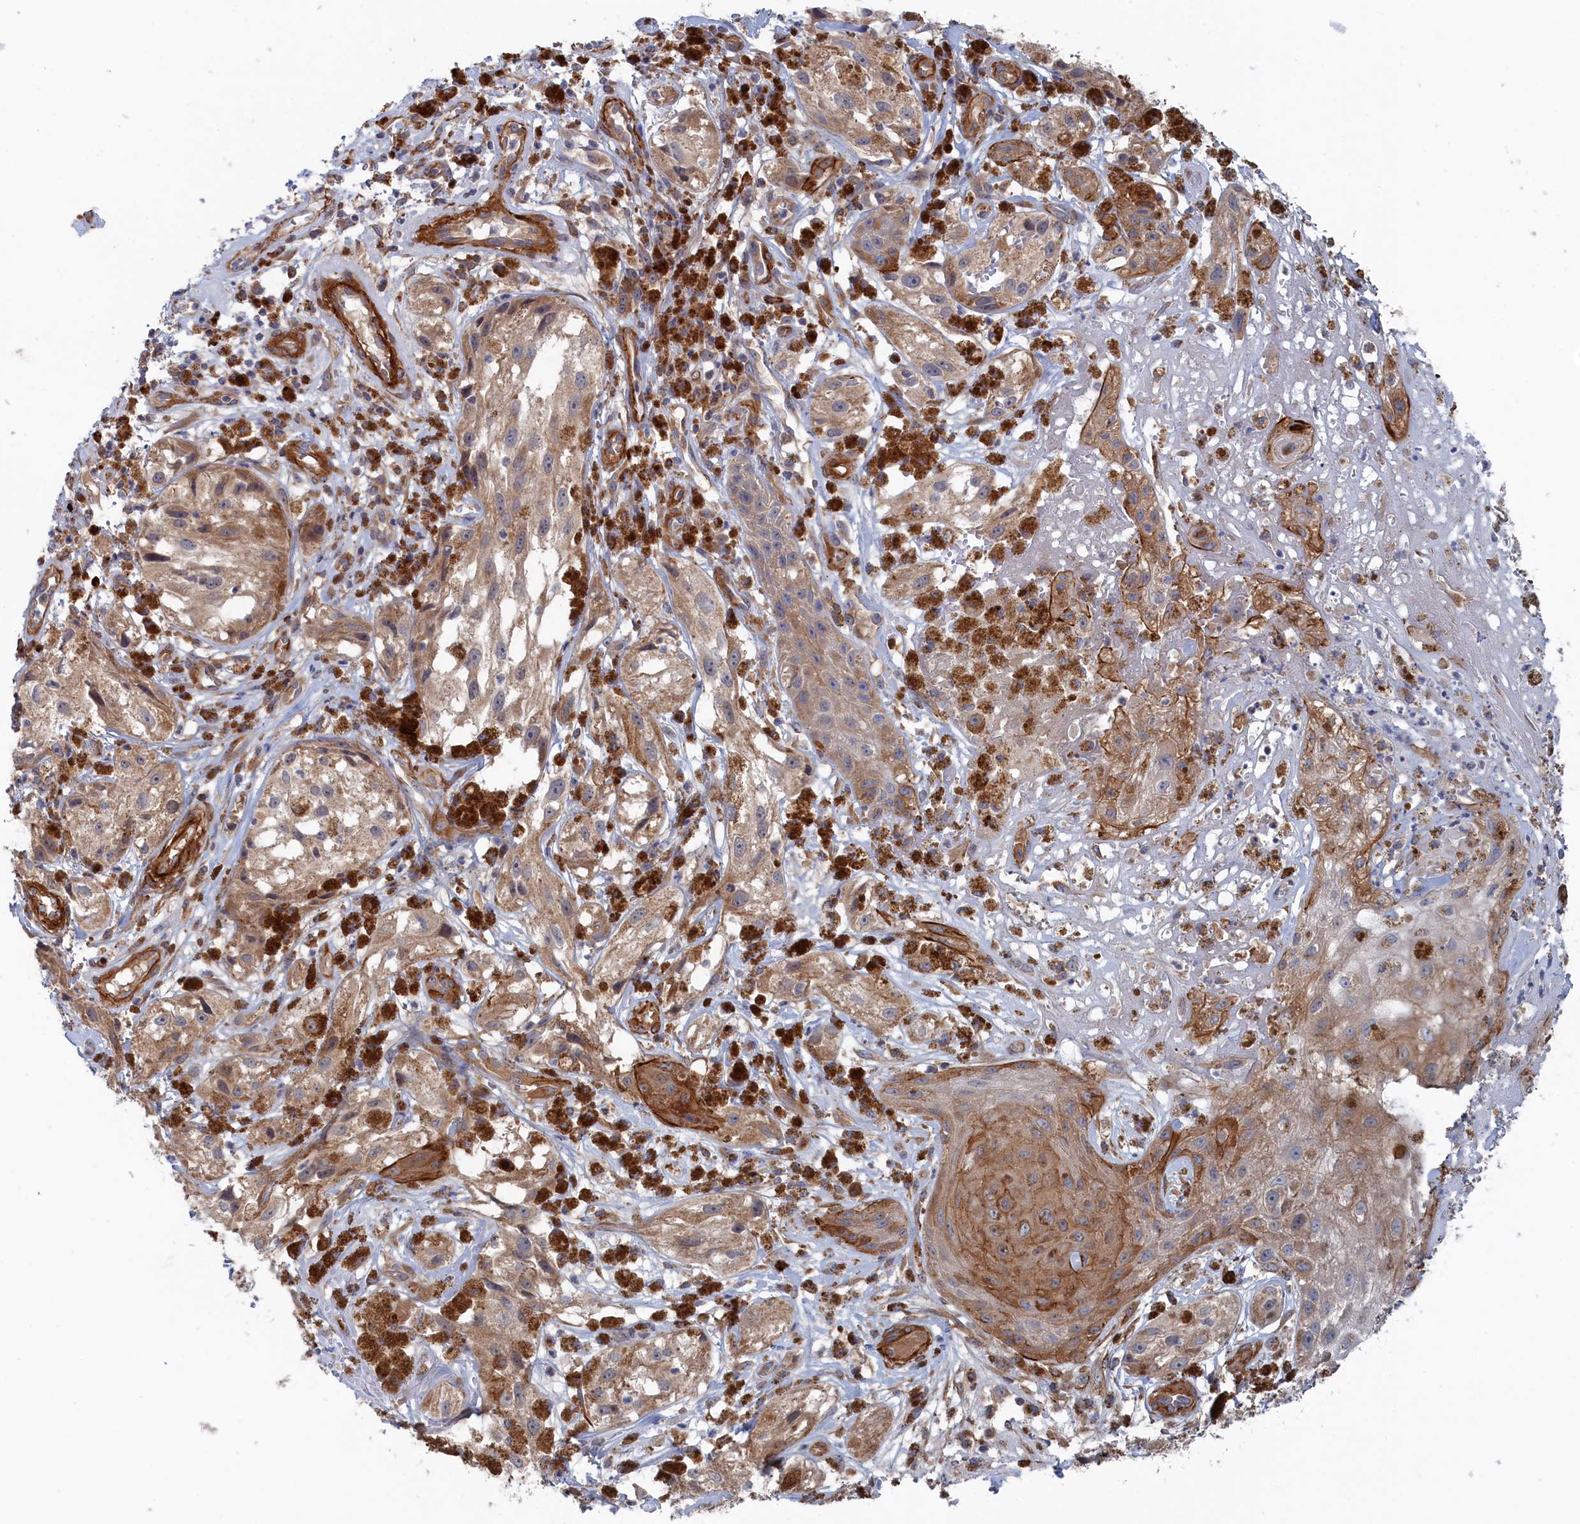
{"staining": {"intensity": "weak", "quantity": ">75%", "location": "cytoplasmic/membranous"}, "tissue": "melanoma", "cell_type": "Tumor cells", "image_type": "cancer", "snomed": [{"axis": "morphology", "description": "Malignant melanoma, NOS"}, {"axis": "topography", "description": "Skin"}], "caption": "Protein staining reveals weak cytoplasmic/membranous expression in about >75% of tumor cells in melanoma. The protein is shown in brown color, while the nuclei are stained blue.", "gene": "FILIP1L", "patient": {"sex": "male", "age": 88}}